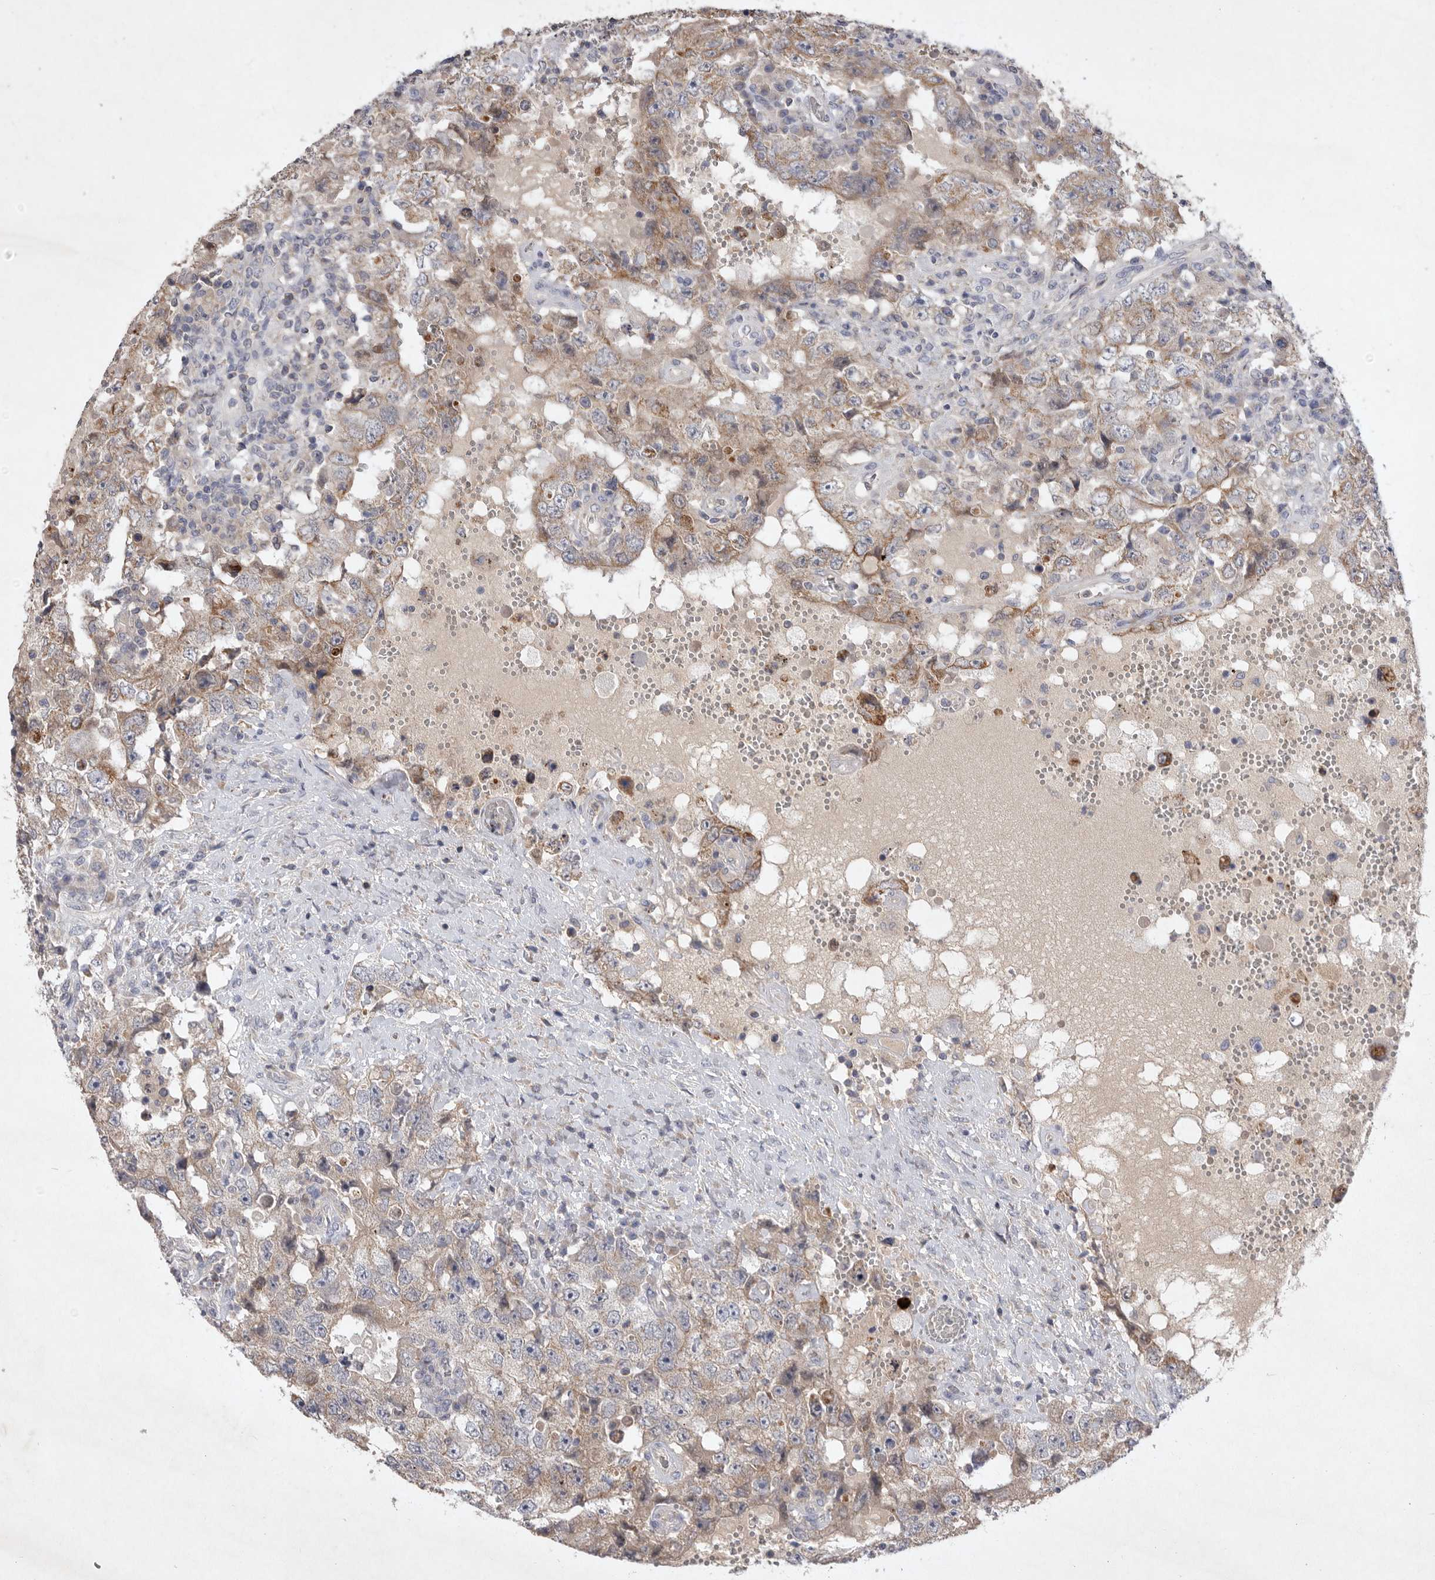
{"staining": {"intensity": "weak", "quantity": "<25%", "location": "cytoplasmic/membranous"}, "tissue": "testis cancer", "cell_type": "Tumor cells", "image_type": "cancer", "snomed": [{"axis": "morphology", "description": "Carcinoma, Embryonal, NOS"}, {"axis": "topography", "description": "Testis"}], "caption": "This is an immunohistochemistry (IHC) image of human testis cancer (embryonal carcinoma). There is no staining in tumor cells.", "gene": "TNFSF14", "patient": {"sex": "male", "age": 26}}